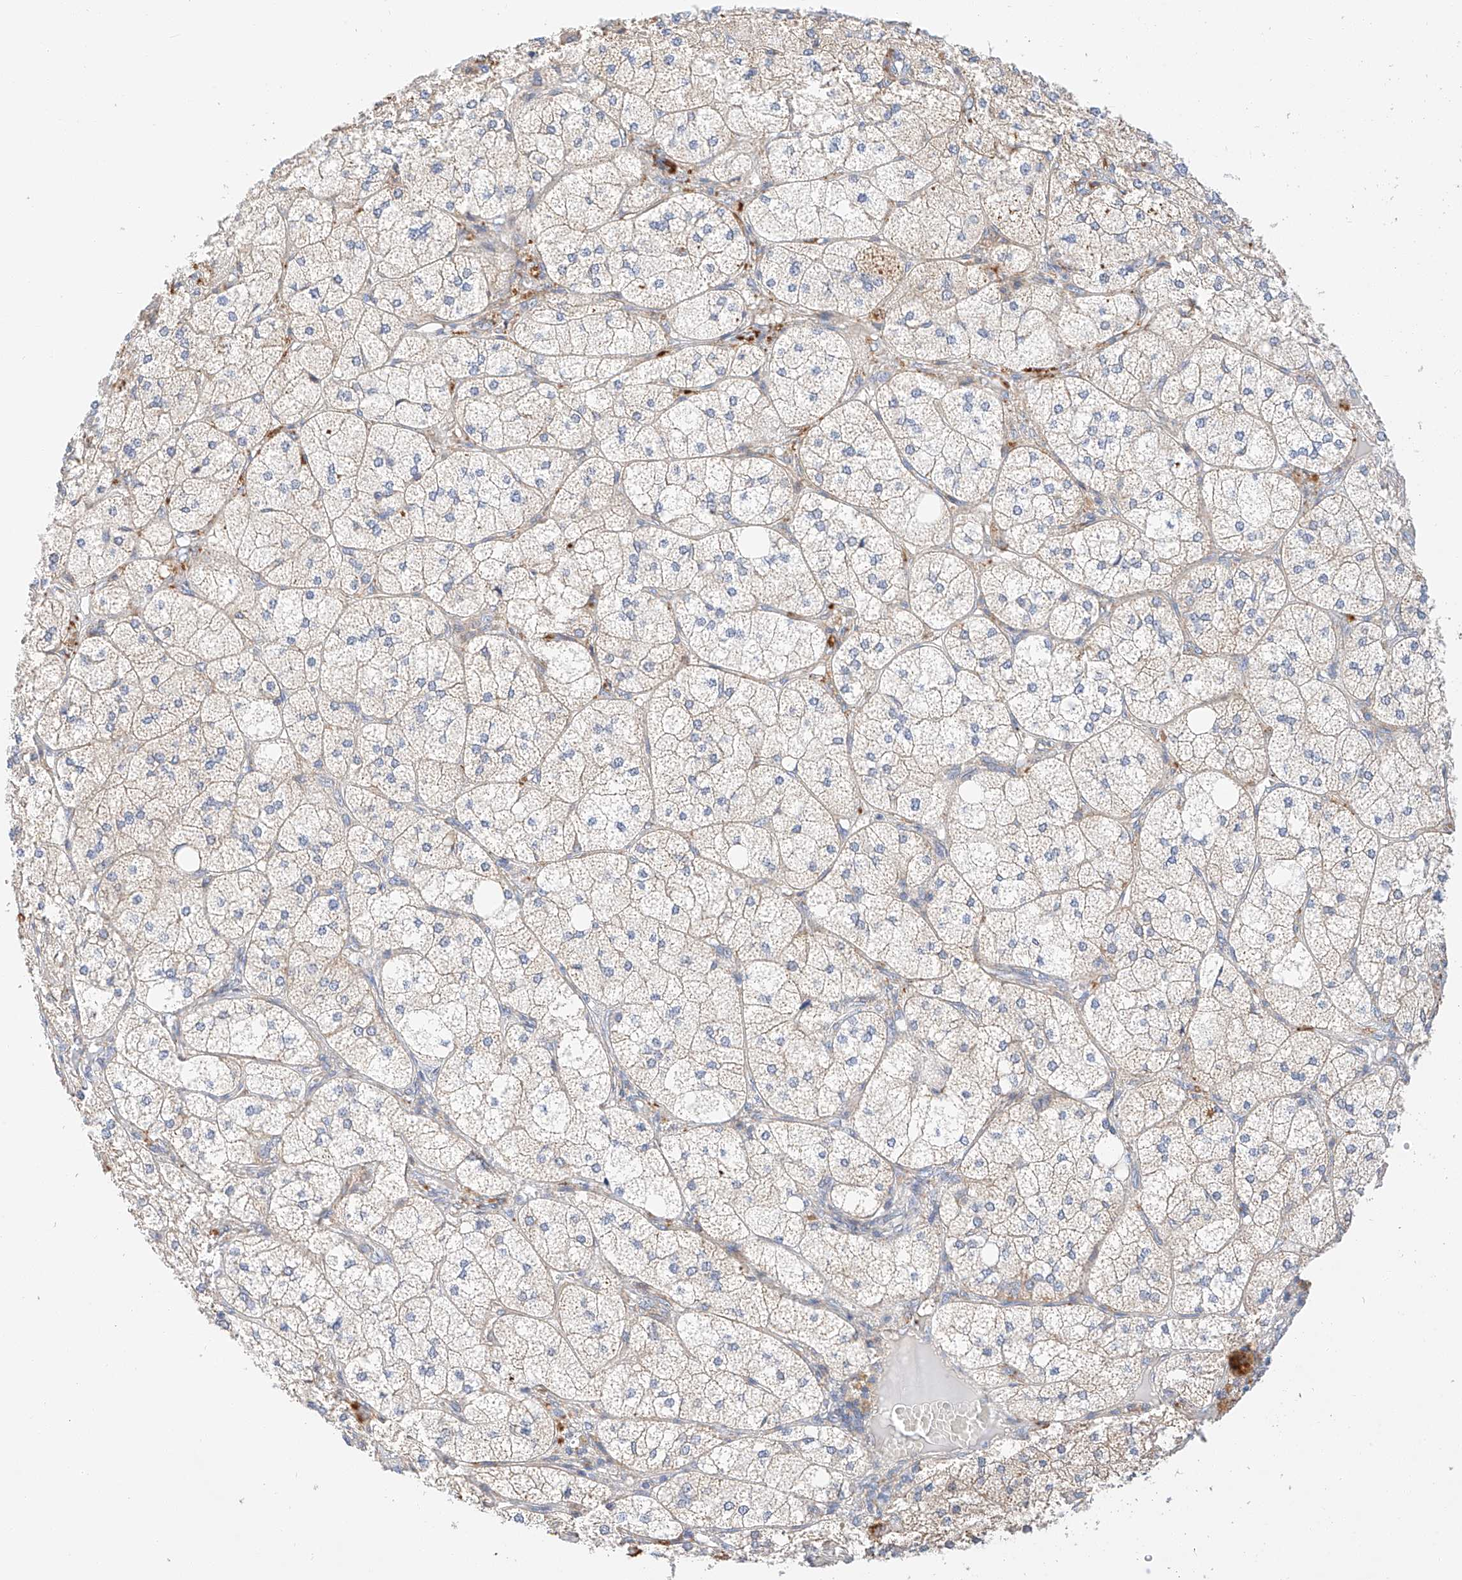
{"staining": {"intensity": "strong", "quantity": "<25%", "location": "cytoplasmic/membranous"}, "tissue": "adrenal gland", "cell_type": "Glandular cells", "image_type": "normal", "snomed": [{"axis": "morphology", "description": "Normal tissue, NOS"}, {"axis": "topography", "description": "Adrenal gland"}], "caption": "Protein staining exhibits strong cytoplasmic/membranous staining in approximately <25% of glandular cells in unremarkable adrenal gland. Using DAB (brown) and hematoxylin (blue) stains, captured at high magnification using brightfield microscopy.", "gene": "C6orf118", "patient": {"sex": "female", "age": 61}}